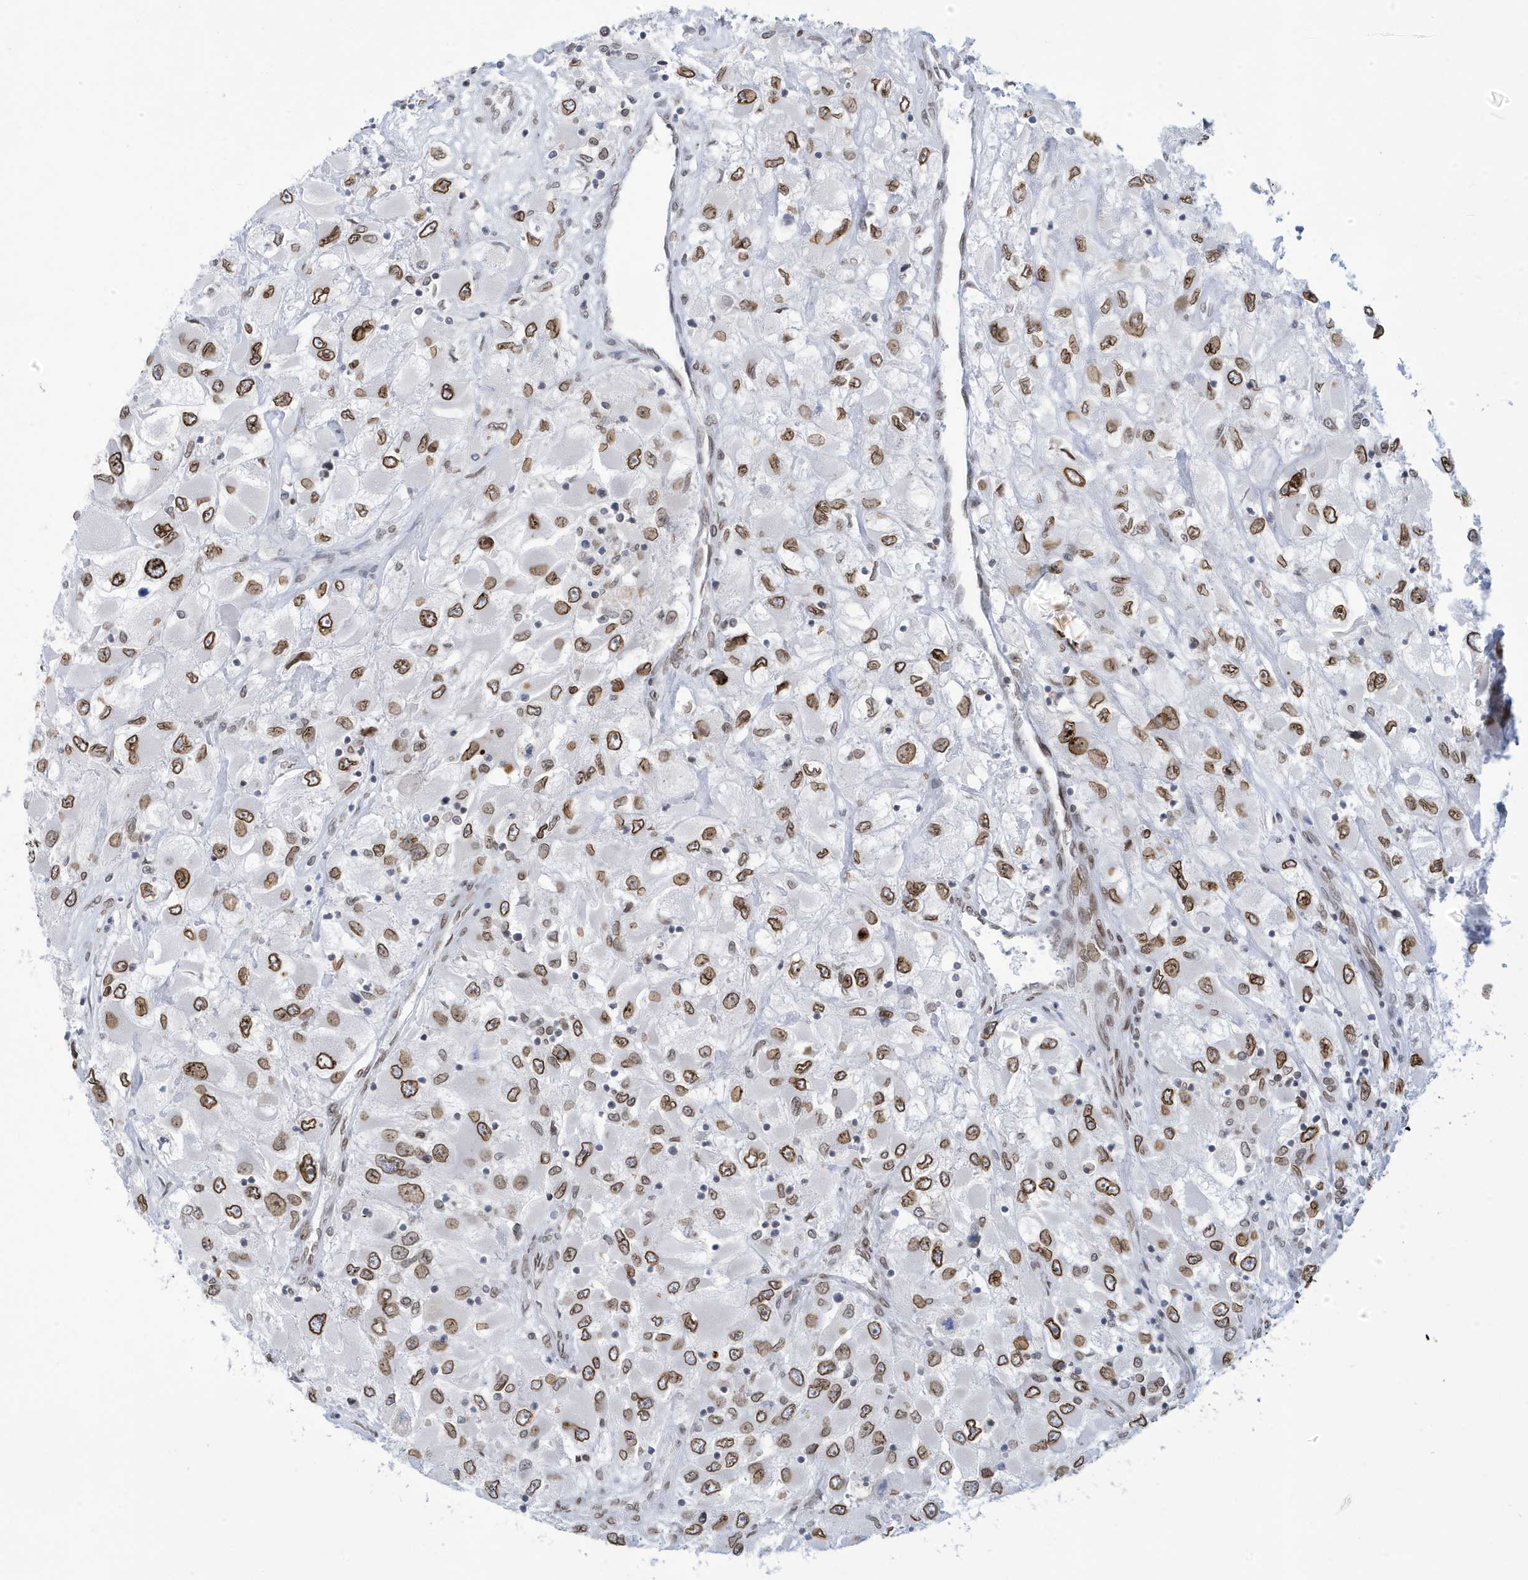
{"staining": {"intensity": "moderate", "quantity": ">75%", "location": "cytoplasmic/membranous,nuclear"}, "tissue": "renal cancer", "cell_type": "Tumor cells", "image_type": "cancer", "snomed": [{"axis": "morphology", "description": "Adenocarcinoma, NOS"}, {"axis": "topography", "description": "Kidney"}], "caption": "Protein staining demonstrates moderate cytoplasmic/membranous and nuclear expression in approximately >75% of tumor cells in renal cancer. The protein is shown in brown color, while the nuclei are stained blue.", "gene": "PCYT1A", "patient": {"sex": "female", "age": 52}}